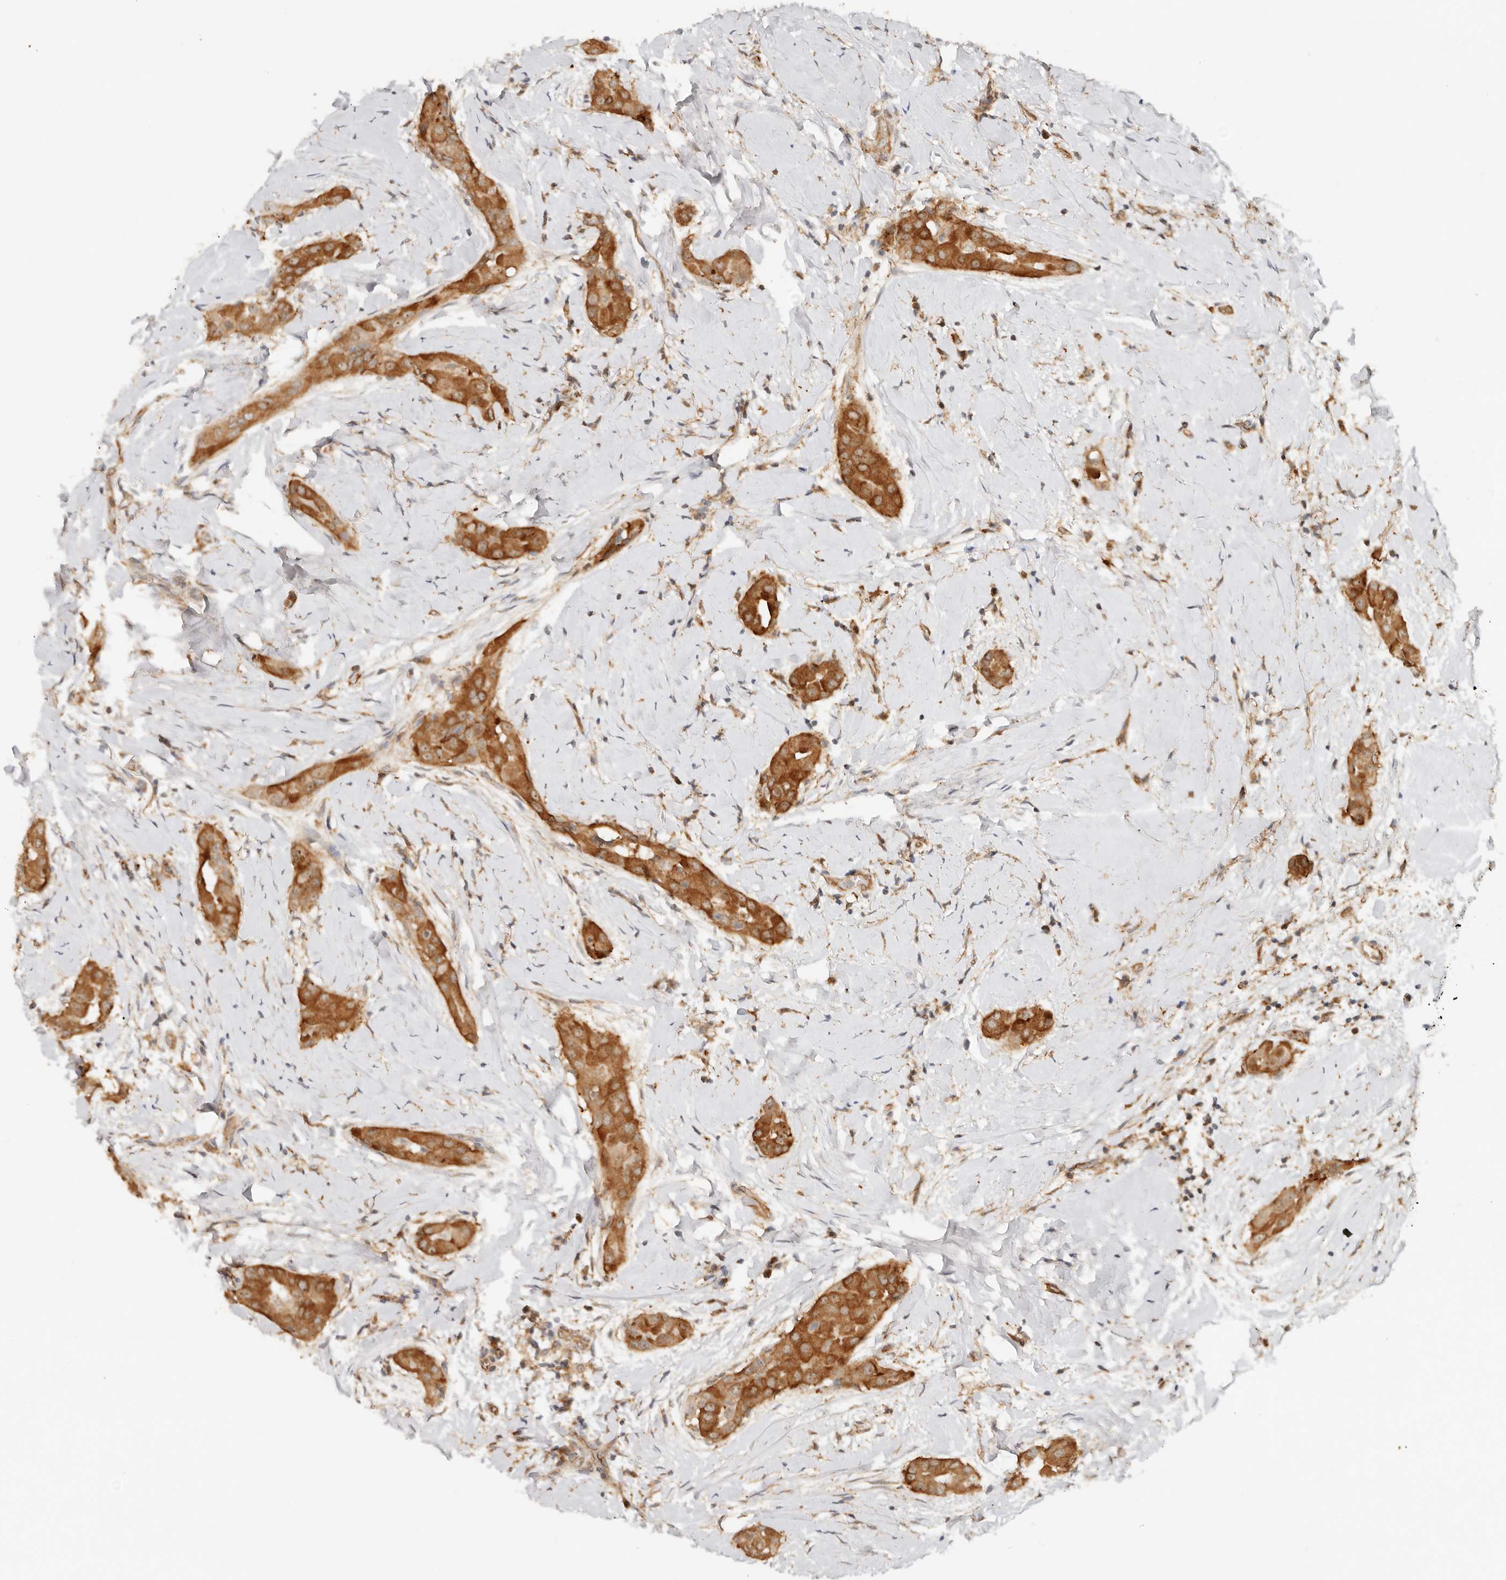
{"staining": {"intensity": "strong", "quantity": ">75%", "location": "cytoplasmic/membranous"}, "tissue": "thyroid cancer", "cell_type": "Tumor cells", "image_type": "cancer", "snomed": [{"axis": "morphology", "description": "Papillary adenocarcinoma, NOS"}, {"axis": "topography", "description": "Thyroid gland"}], "caption": "Approximately >75% of tumor cells in thyroid papillary adenocarcinoma exhibit strong cytoplasmic/membranous protein staining as visualized by brown immunohistochemical staining.", "gene": "HEXD", "patient": {"sex": "male", "age": 33}}